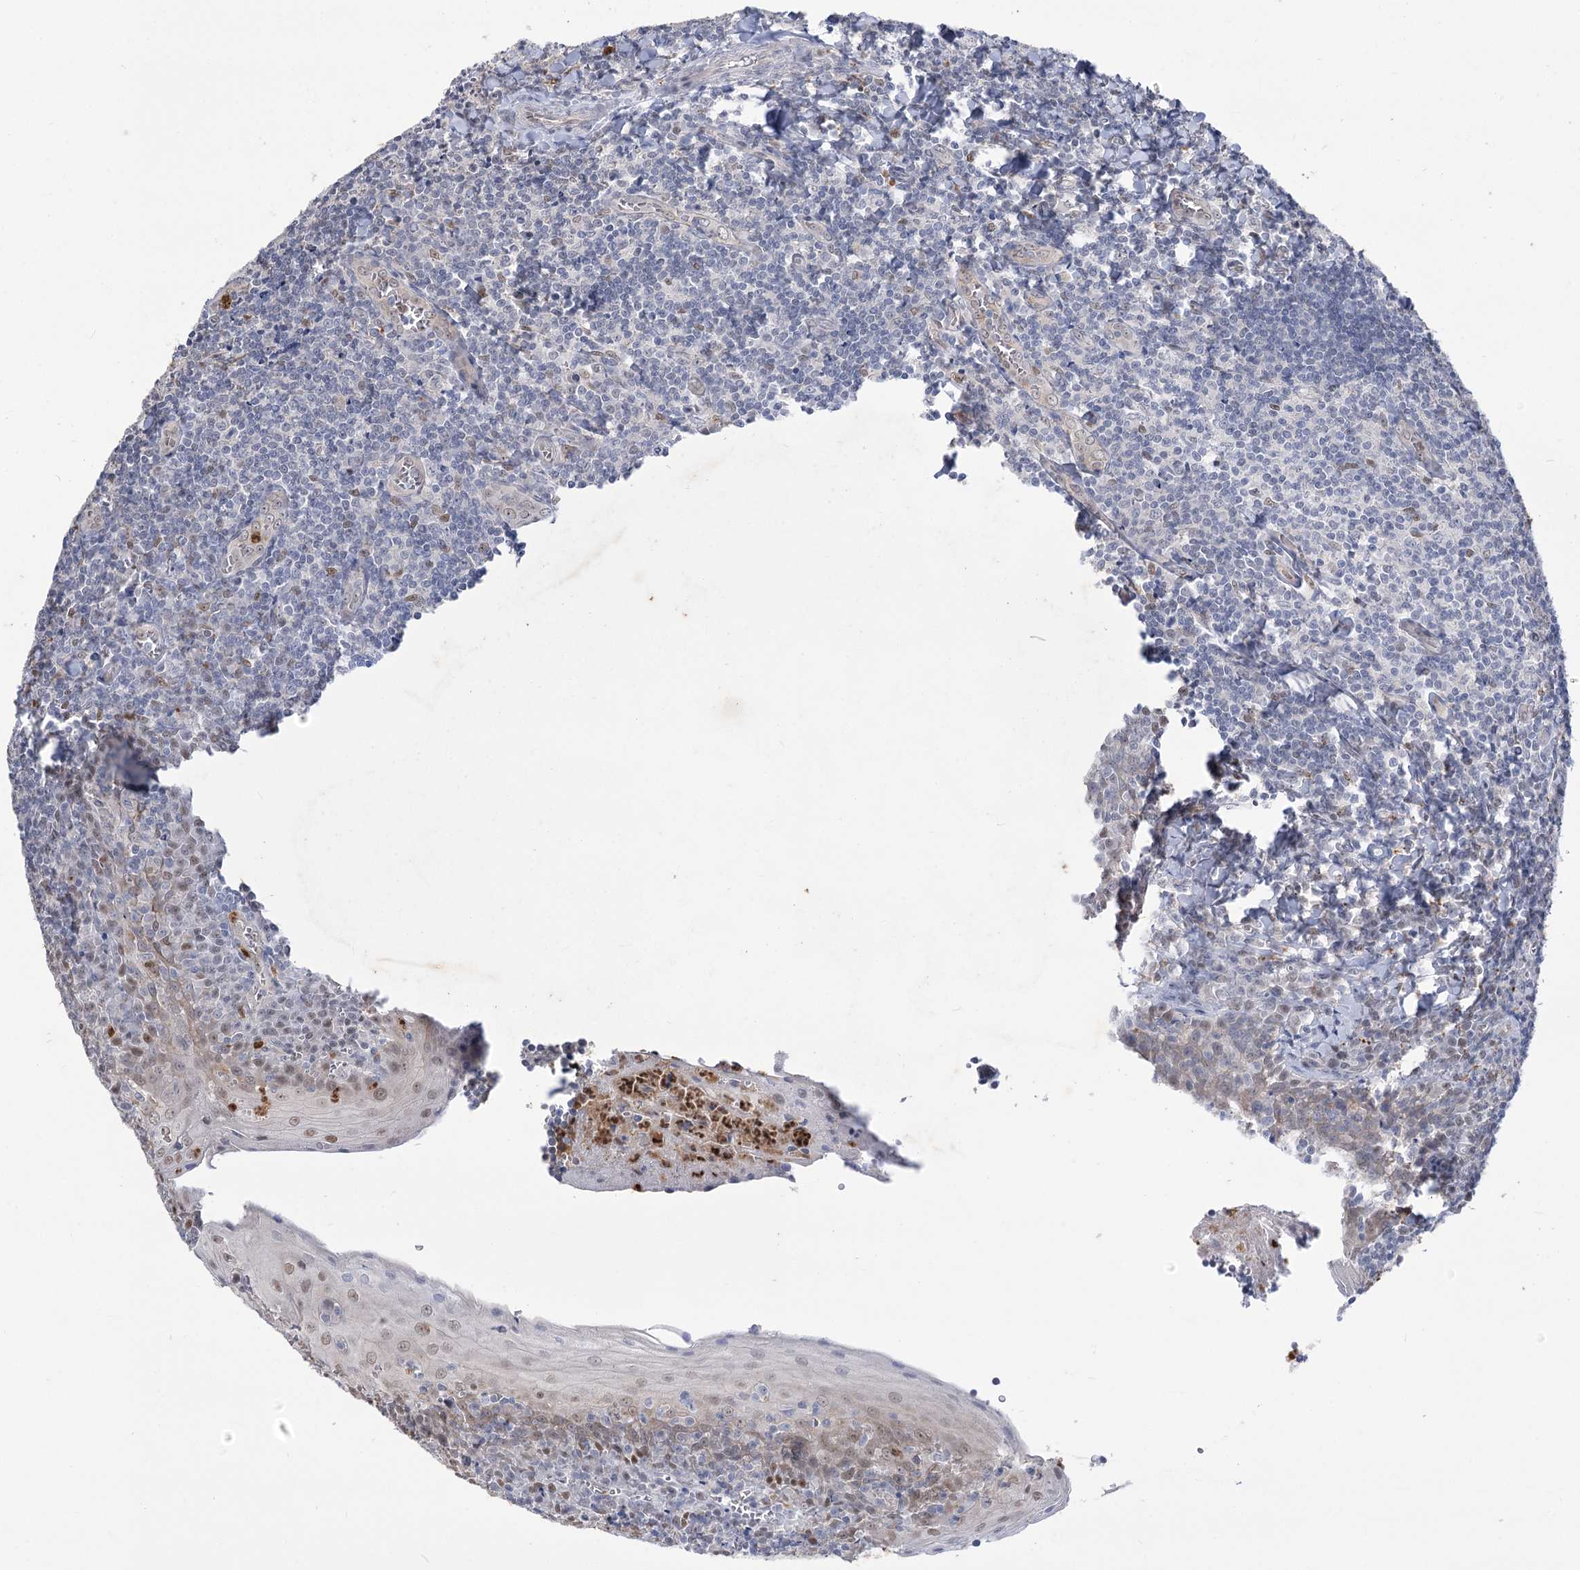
{"staining": {"intensity": "moderate", "quantity": "<25%", "location": "nuclear"}, "tissue": "tonsil", "cell_type": "Germinal center cells", "image_type": "normal", "snomed": [{"axis": "morphology", "description": "Normal tissue, NOS"}, {"axis": "topography", "description": "Tonsil"}], "caption": "The histopathology image demonstrates immunohistochemical staining of unremarkable tonsil. There is moderate nuclear positivity is identified in approximately <25% of germinal center cells.", "gene": "SIAE", "patient": {"sex": "male", "age": 27}}